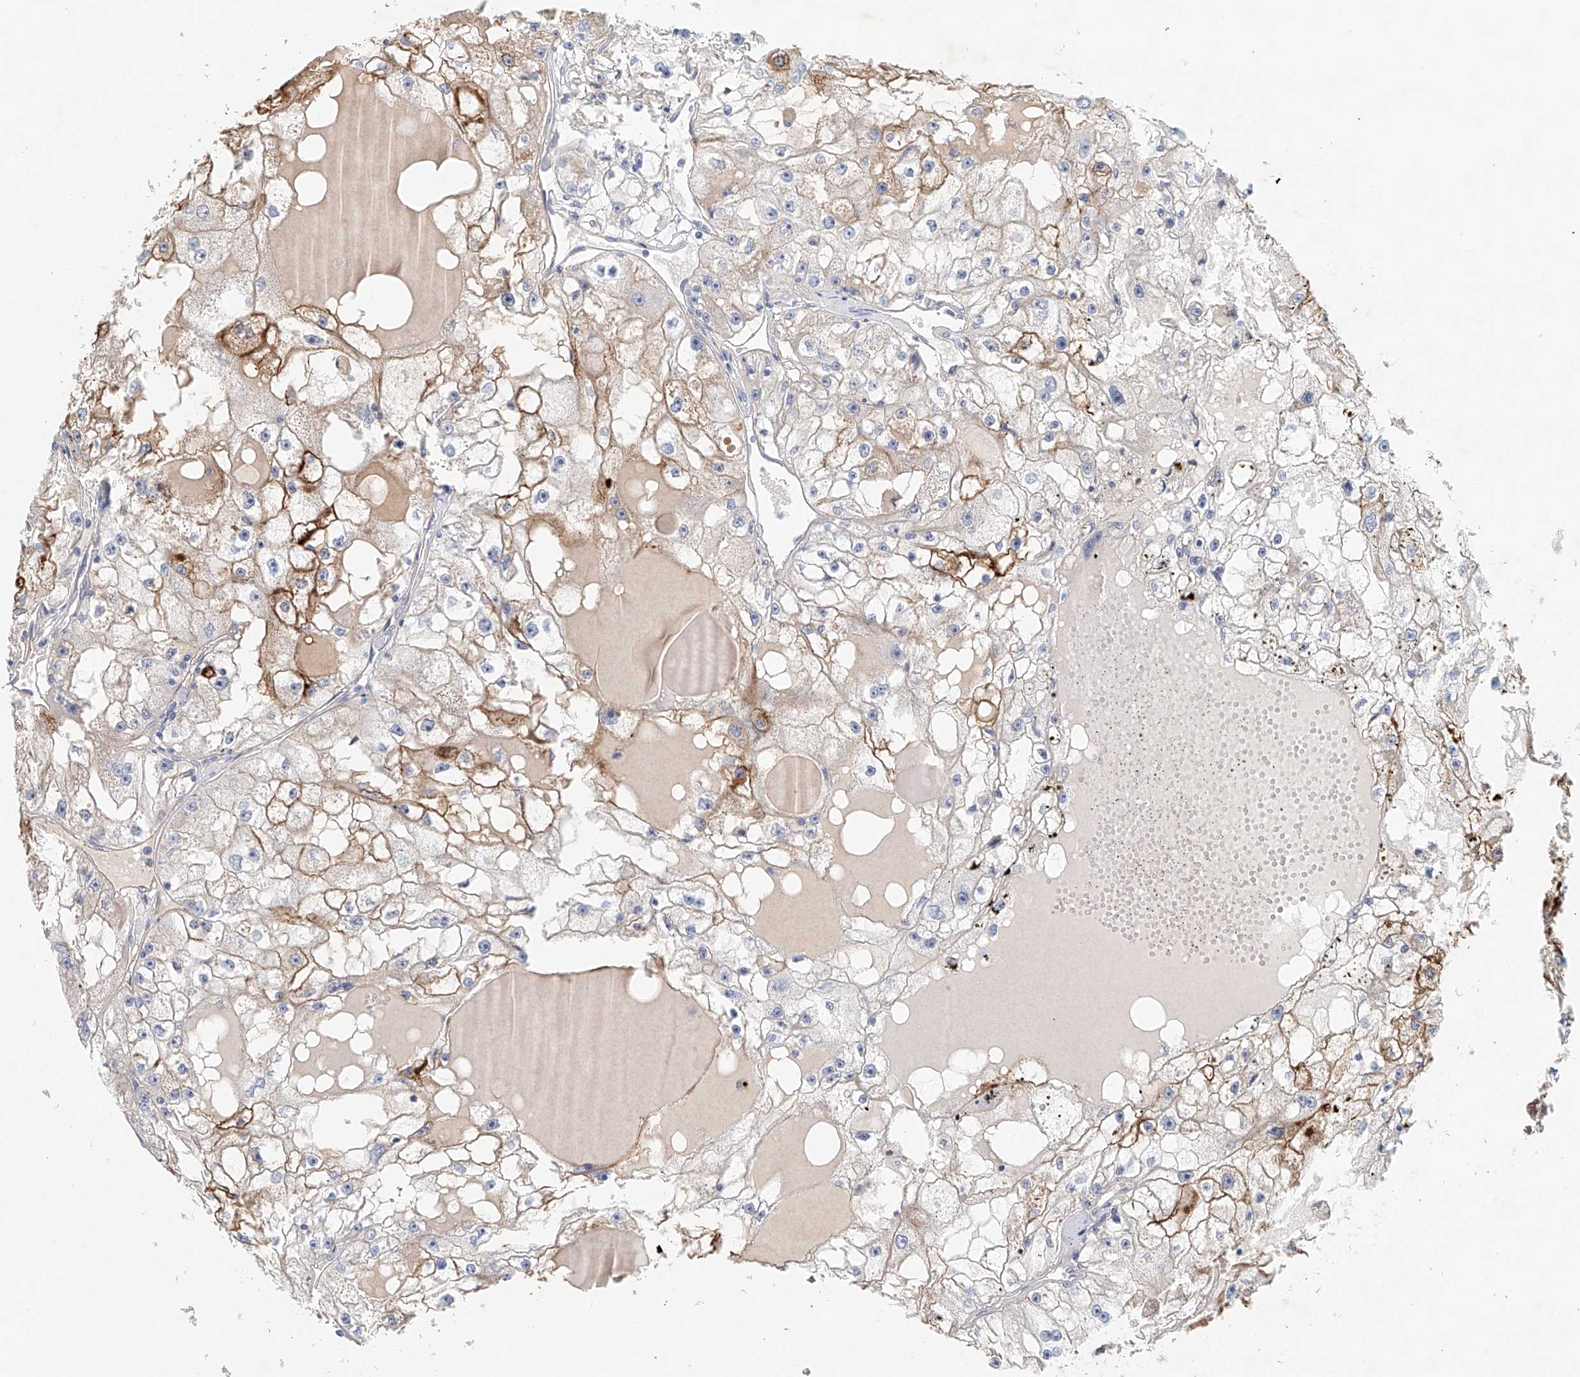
{"staining": {"intensity": "moderate", "quantity": "25%-75%", "location": "cytoplasmic/membranous"}, "tissue": "renal cancer", "cell_type": "Tumor cells", "image_type": "cancer", "snomed": [{"axis": "morphology", "description": "Adenocarcinoma, NOS"}, {"axis": "topography", "description": "Kidney"}], "caption": "A brown stain shows moderate cytoplasmic/membranous positivity of a protein in renal adenocarcinoma tumor cells. (DAB = brown stain, brightfield microscopy at high magnification).", "gene": "FRYL", "patient": {"sex": "male", "age": 56}}